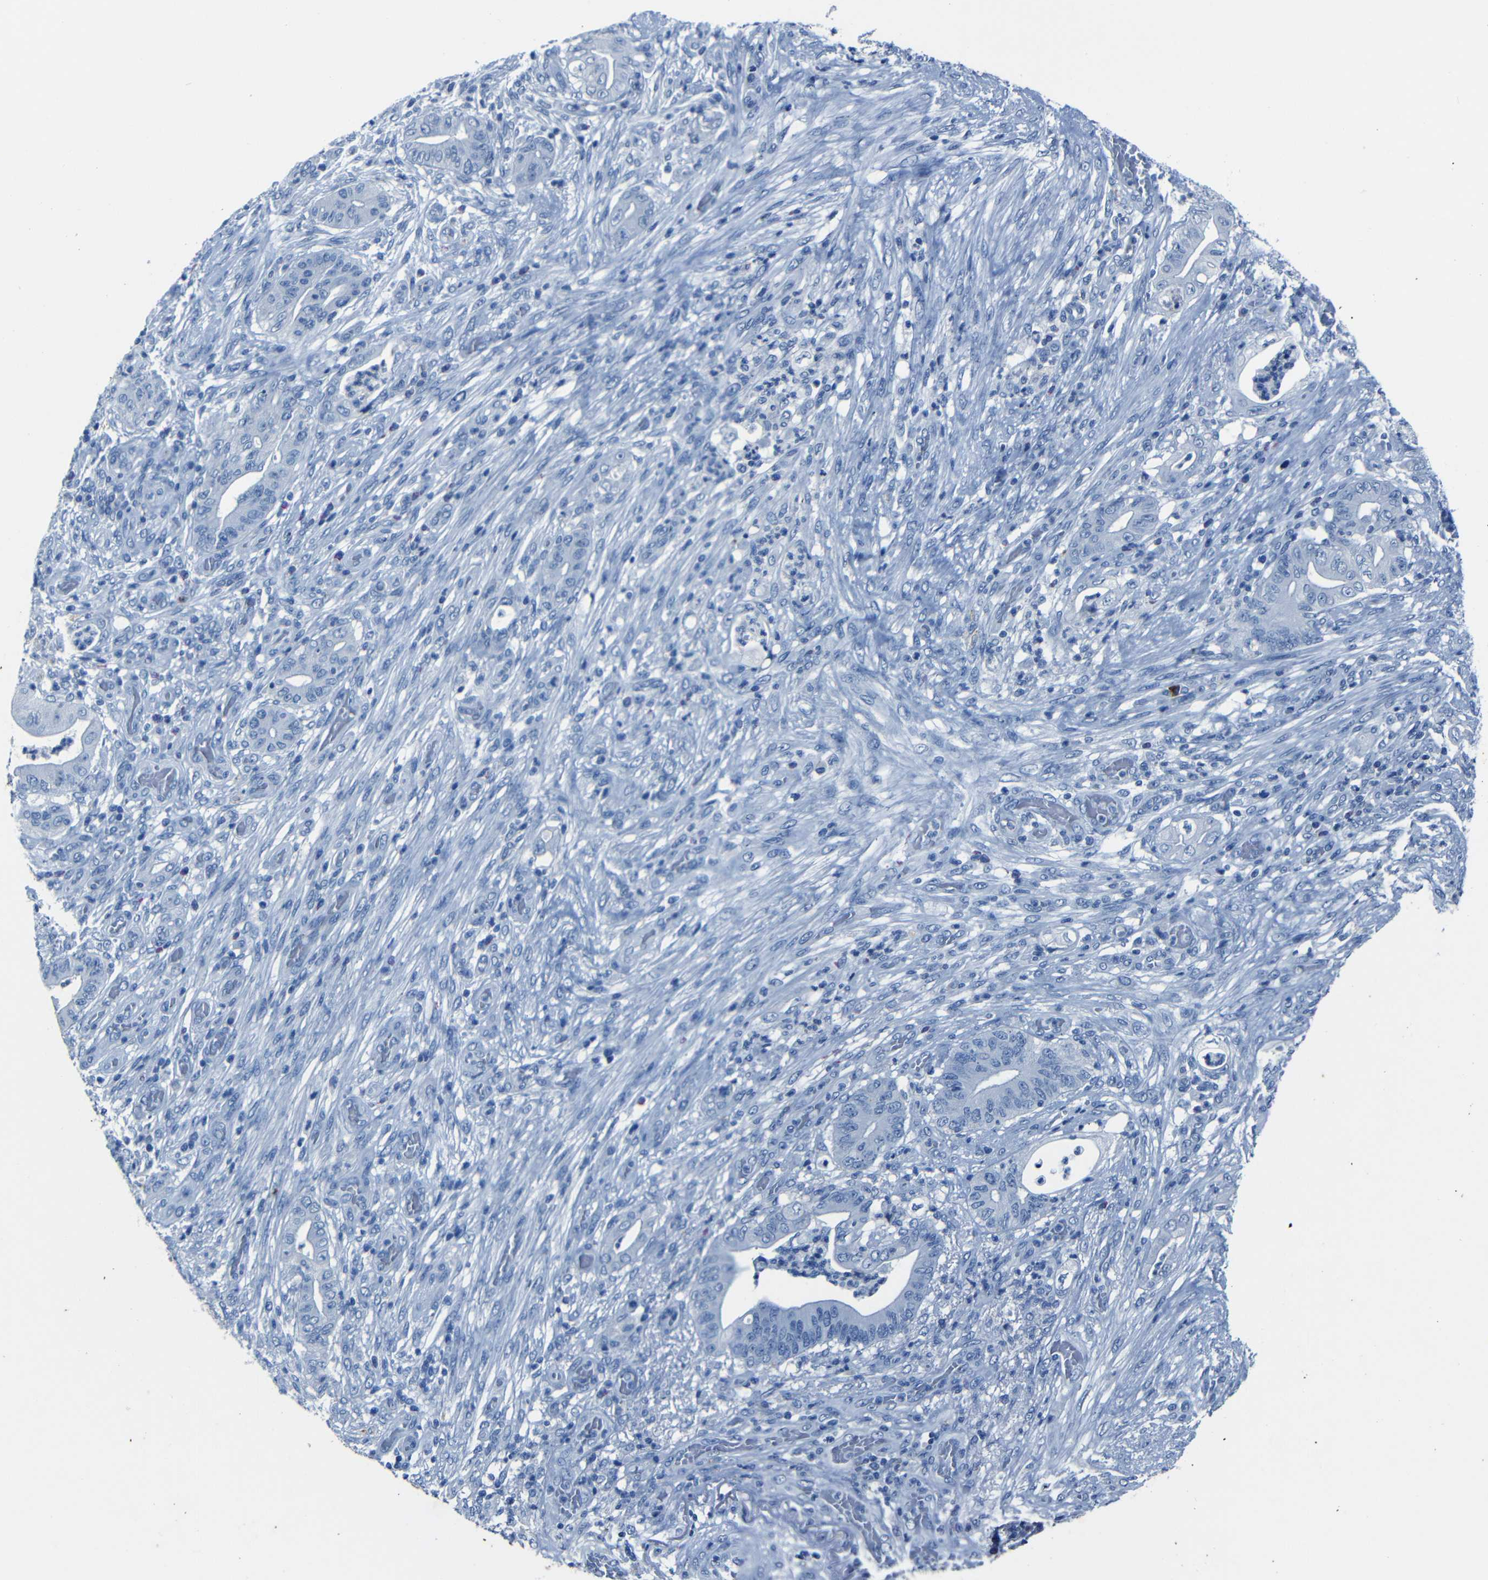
{"staining": {"intensity": "negative", "quantity": "none", "location": "none"}, "tissue": "stomach cancer", "cell_type": "Tumor cells", "image_type": "cancer", "snomed": [{"axis": "morphology", "description": "Adenocarcinoma, NOS"}, {"axis": "topography", "description": "Stomach"}], "caption": "This is a photomicrograph of IHC staining of adenocarcinoma (stomach), which shows no staining in tumor cells.", "gene": "CLDN11", "patient": {"sex": "female", "age": 73}}